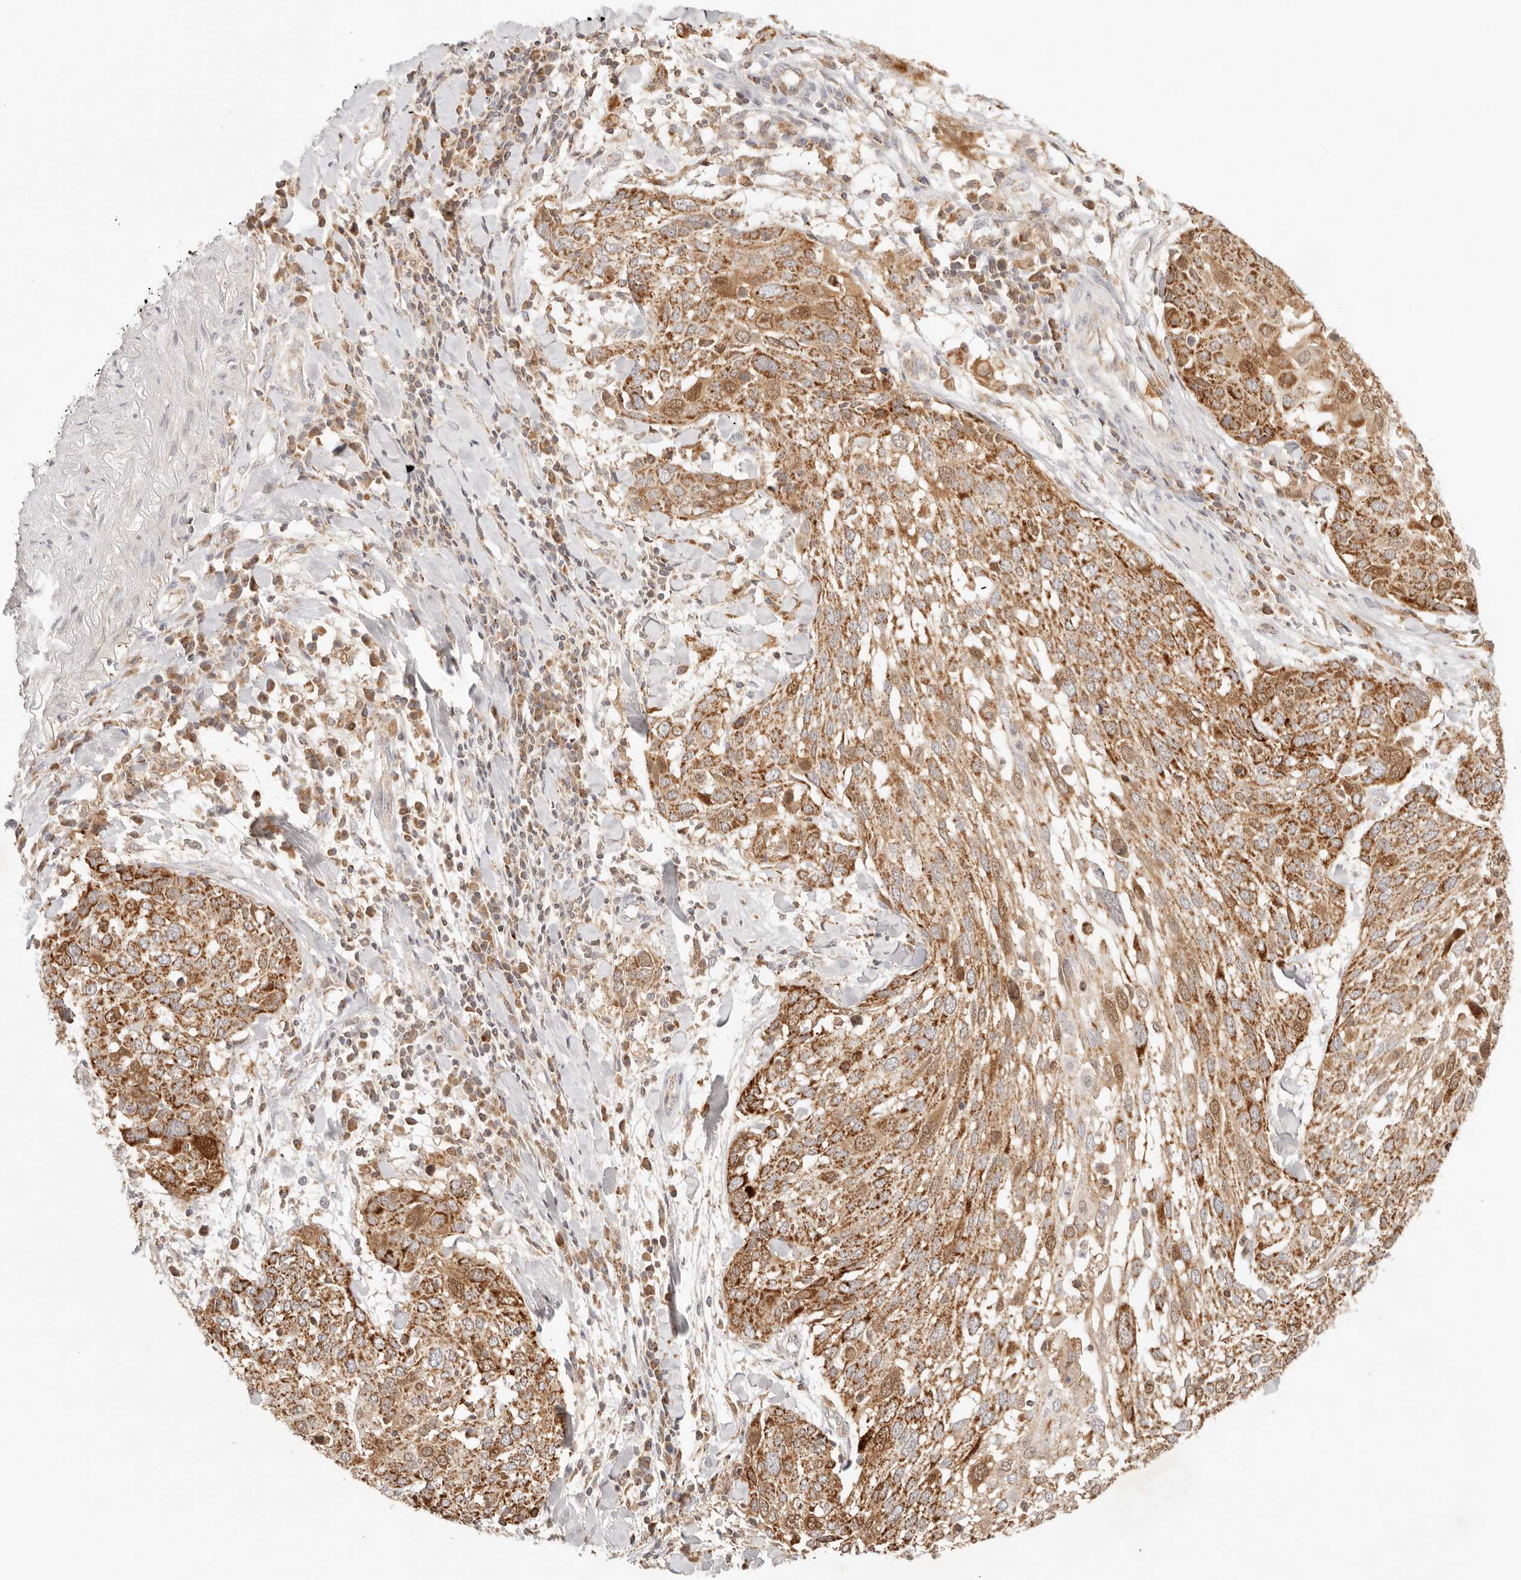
{"staining": {"intensity": "moderate", "quantity": ">75%", "location": "cytoplasmic/membranous"}, "tissue": "lung cancer", "cell_type": "Tumor cells", "image_type": "cancer", "snomed": [{"axis": "morphology", "description": "Squamous cell carcinoma, NOS"}, {"axis": "topography", "description": "Lung"}], "caption": "Protein staining demonstrates moderate cytoplasmic/membranous expression in approximately >75% of tumor cells in lung cancer (squamous cell carcinoma). Nuclei are stained in blue.", "gene": "COA6", "patient": {"sex": "male", "age": 65}}